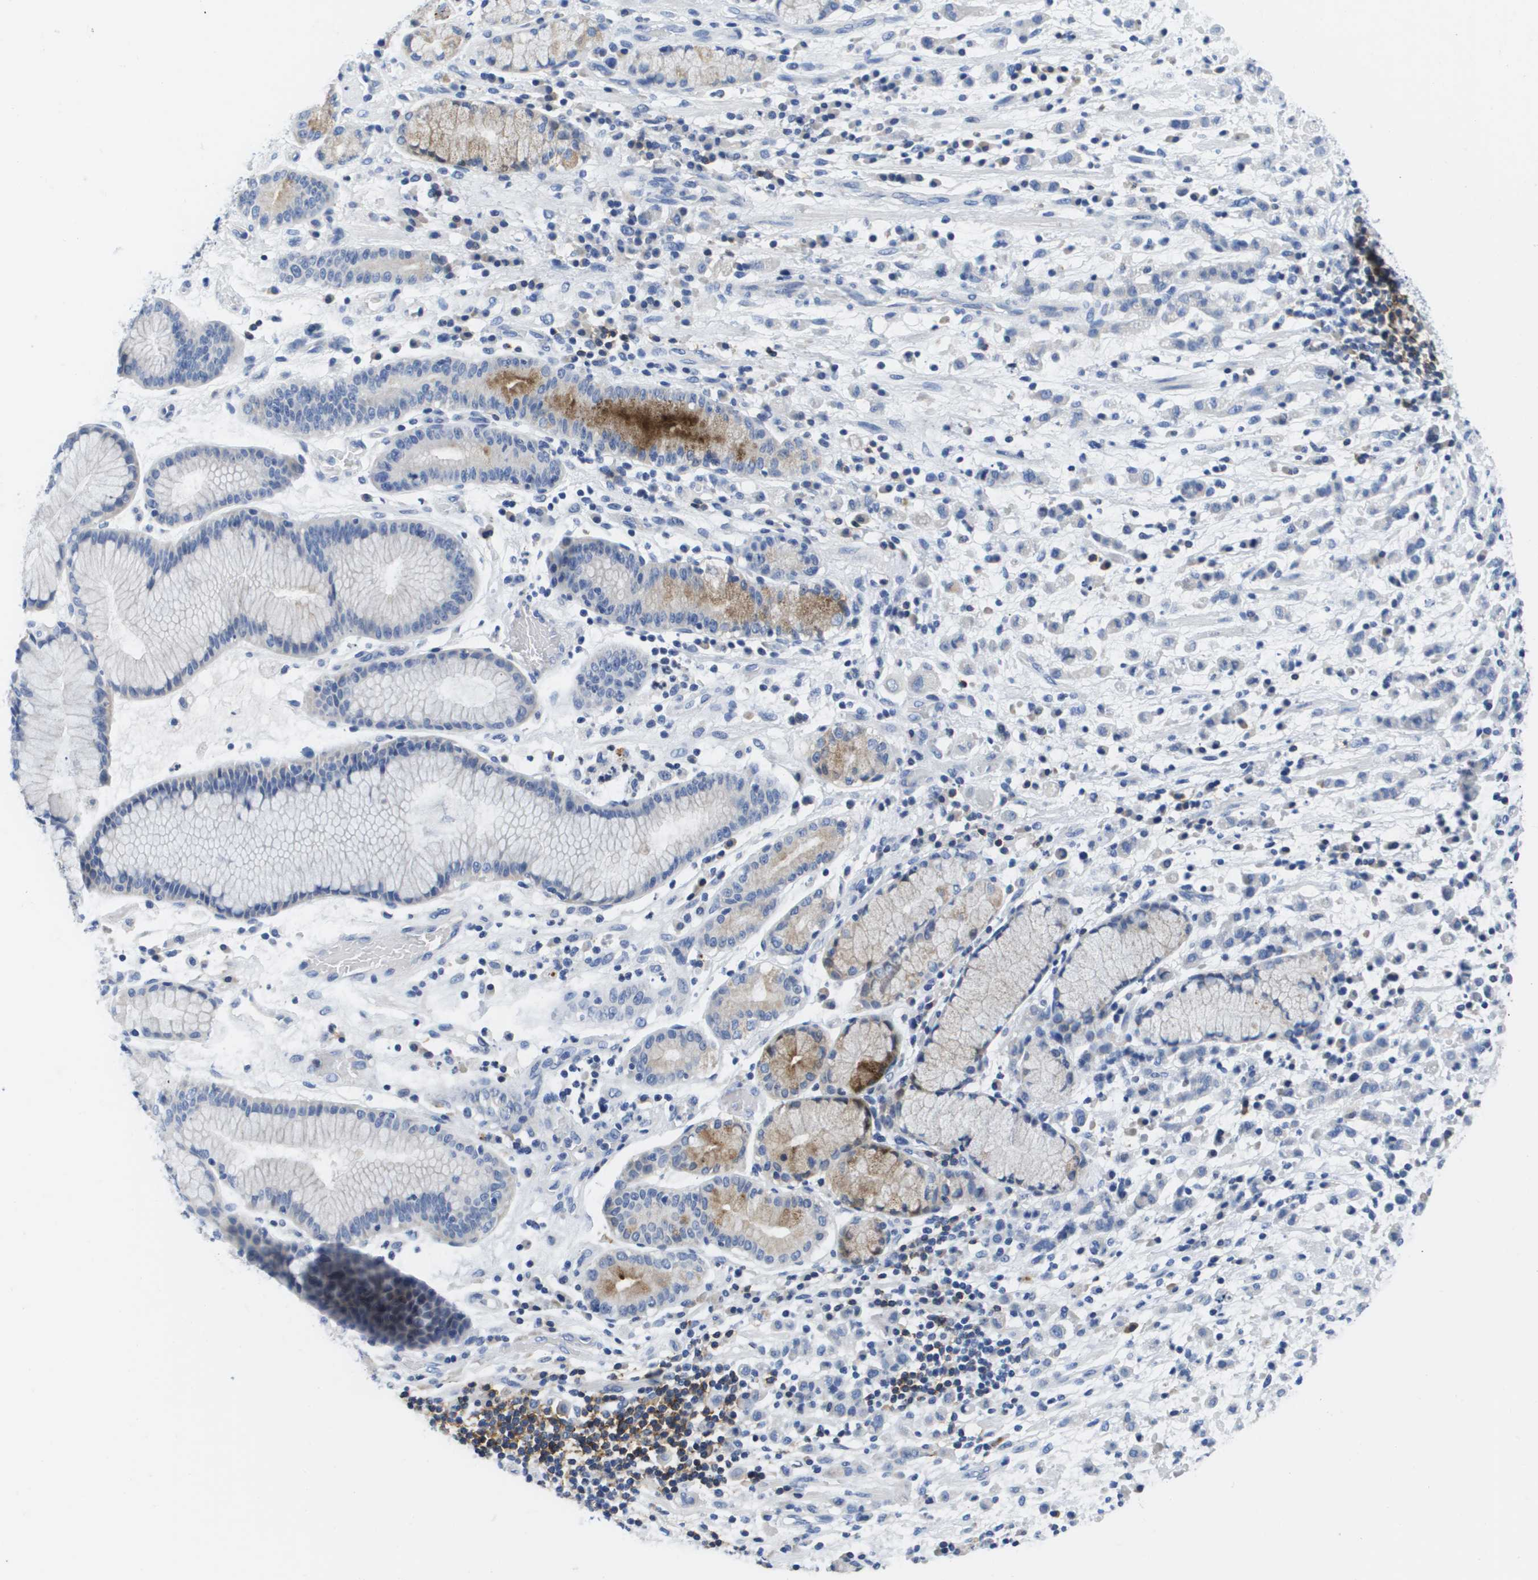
{"staining": {"intensity": "negative", "quantity": "none", "location": "none"}, "tissue": "stomach cancer", "cell_type": "Tumor cells", "image_type": "cancer", "snomed": [{"axis": "morphology", "description": "Adenocarcinoma, NOS"}, {"axis": "topography", "description": "Stomach, lower"}], "caption": "The photomicrograph exhibits no significant expression in tumor cells of stomach cancer (adenocarcinoma).", "gene": "MS4A1", "patient": {"sex": "male", "age": 88}}